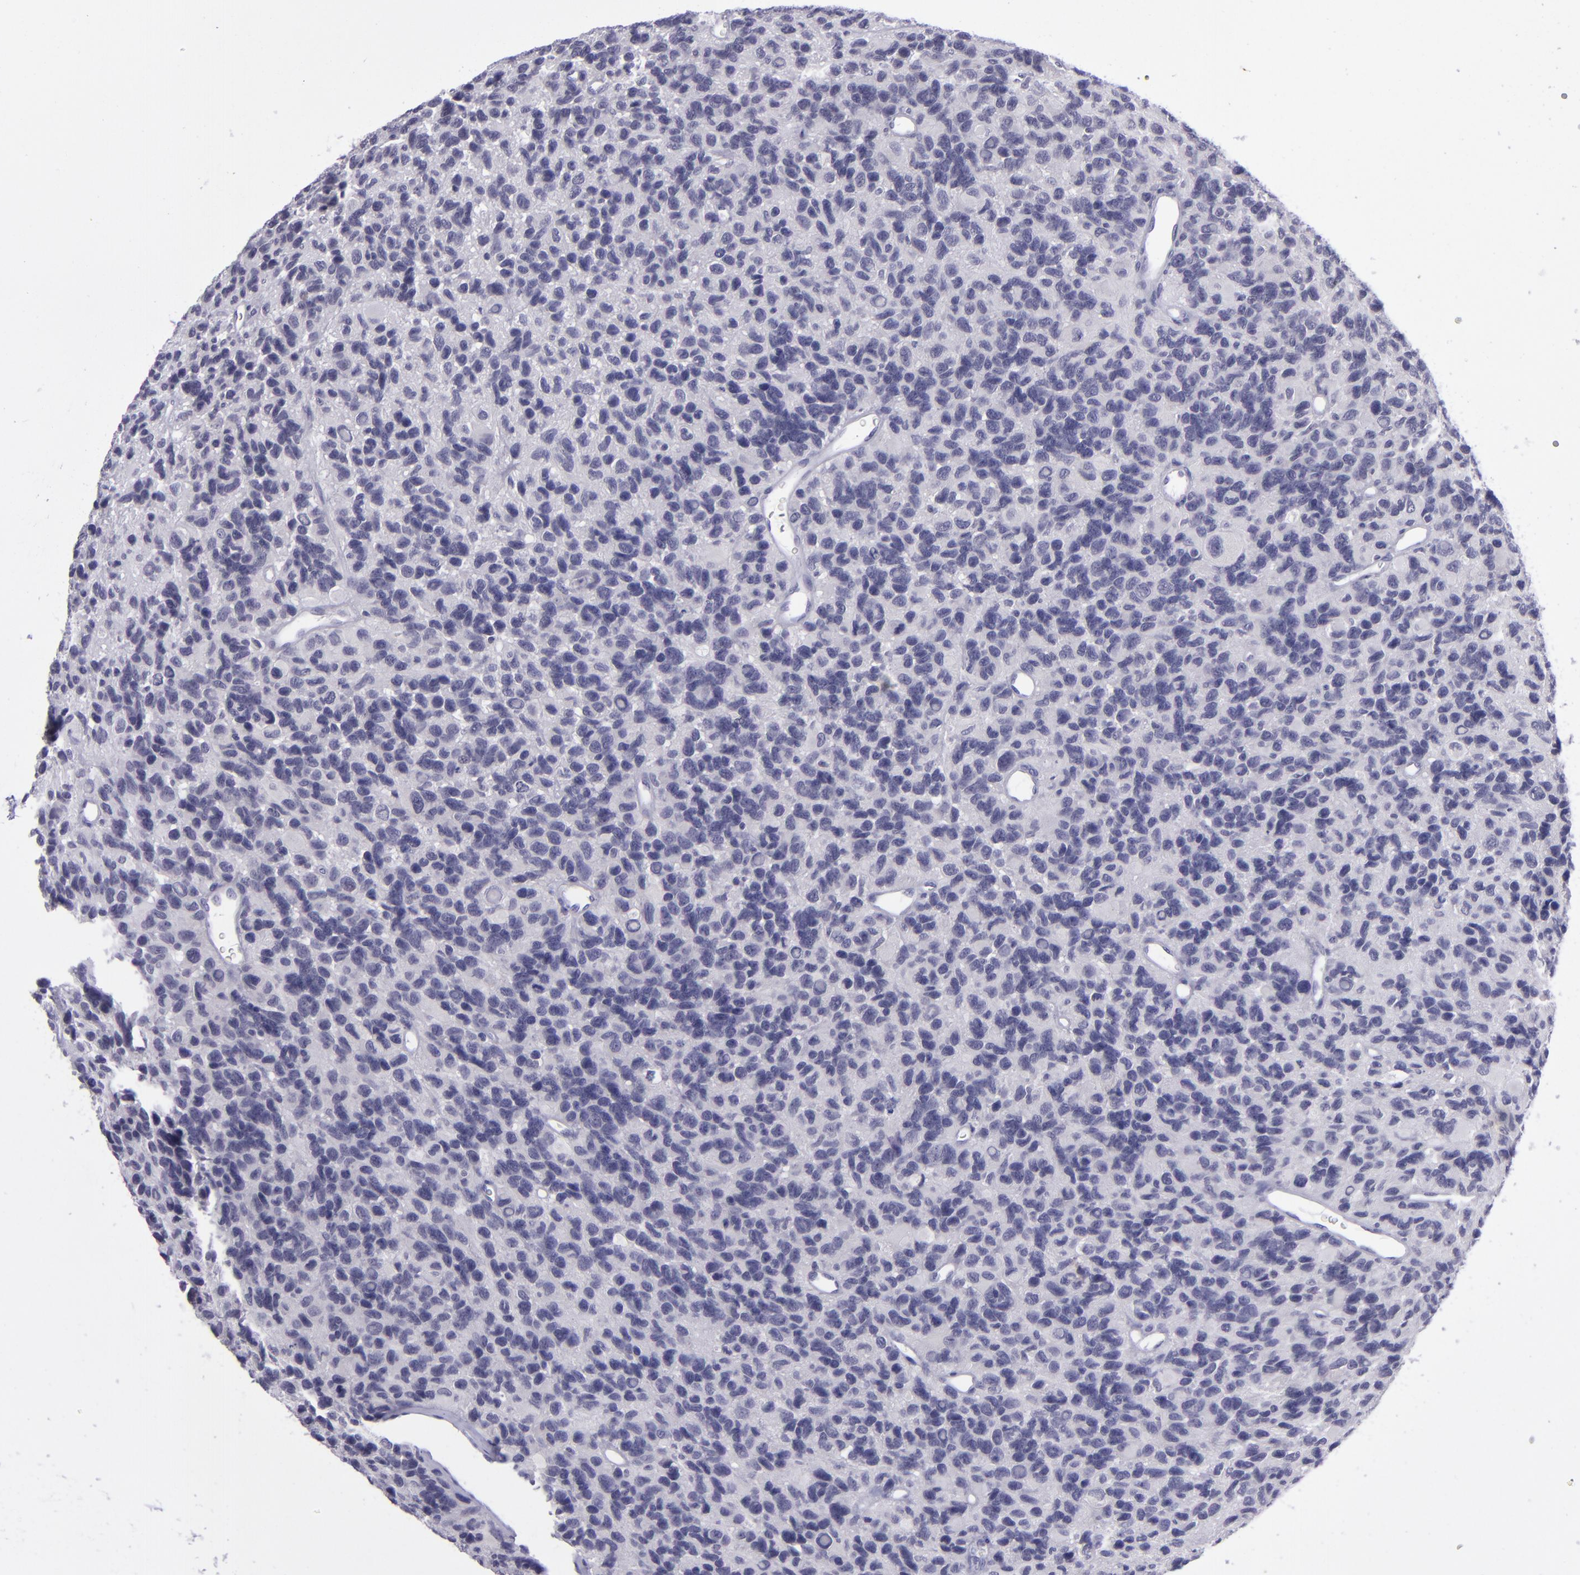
{"staining": {"intensity": "negative", "quantity": "none", "location": "none"}, "tissue": "glioma", "cell_type": "Tumor cells", "image_type": "cancer", "snomed": [{"axis": "morphology", "description": "Glioma, malignant, High grade"}, {"axis": "topography", "description": "Brain"}], "caption": "Tumor cells show no significant protein expression in malignant high-grade glioma. (DAB IHC, high magnification).", "gene": "POU2F2", "patient": {"sex": "male", "age": 77}}